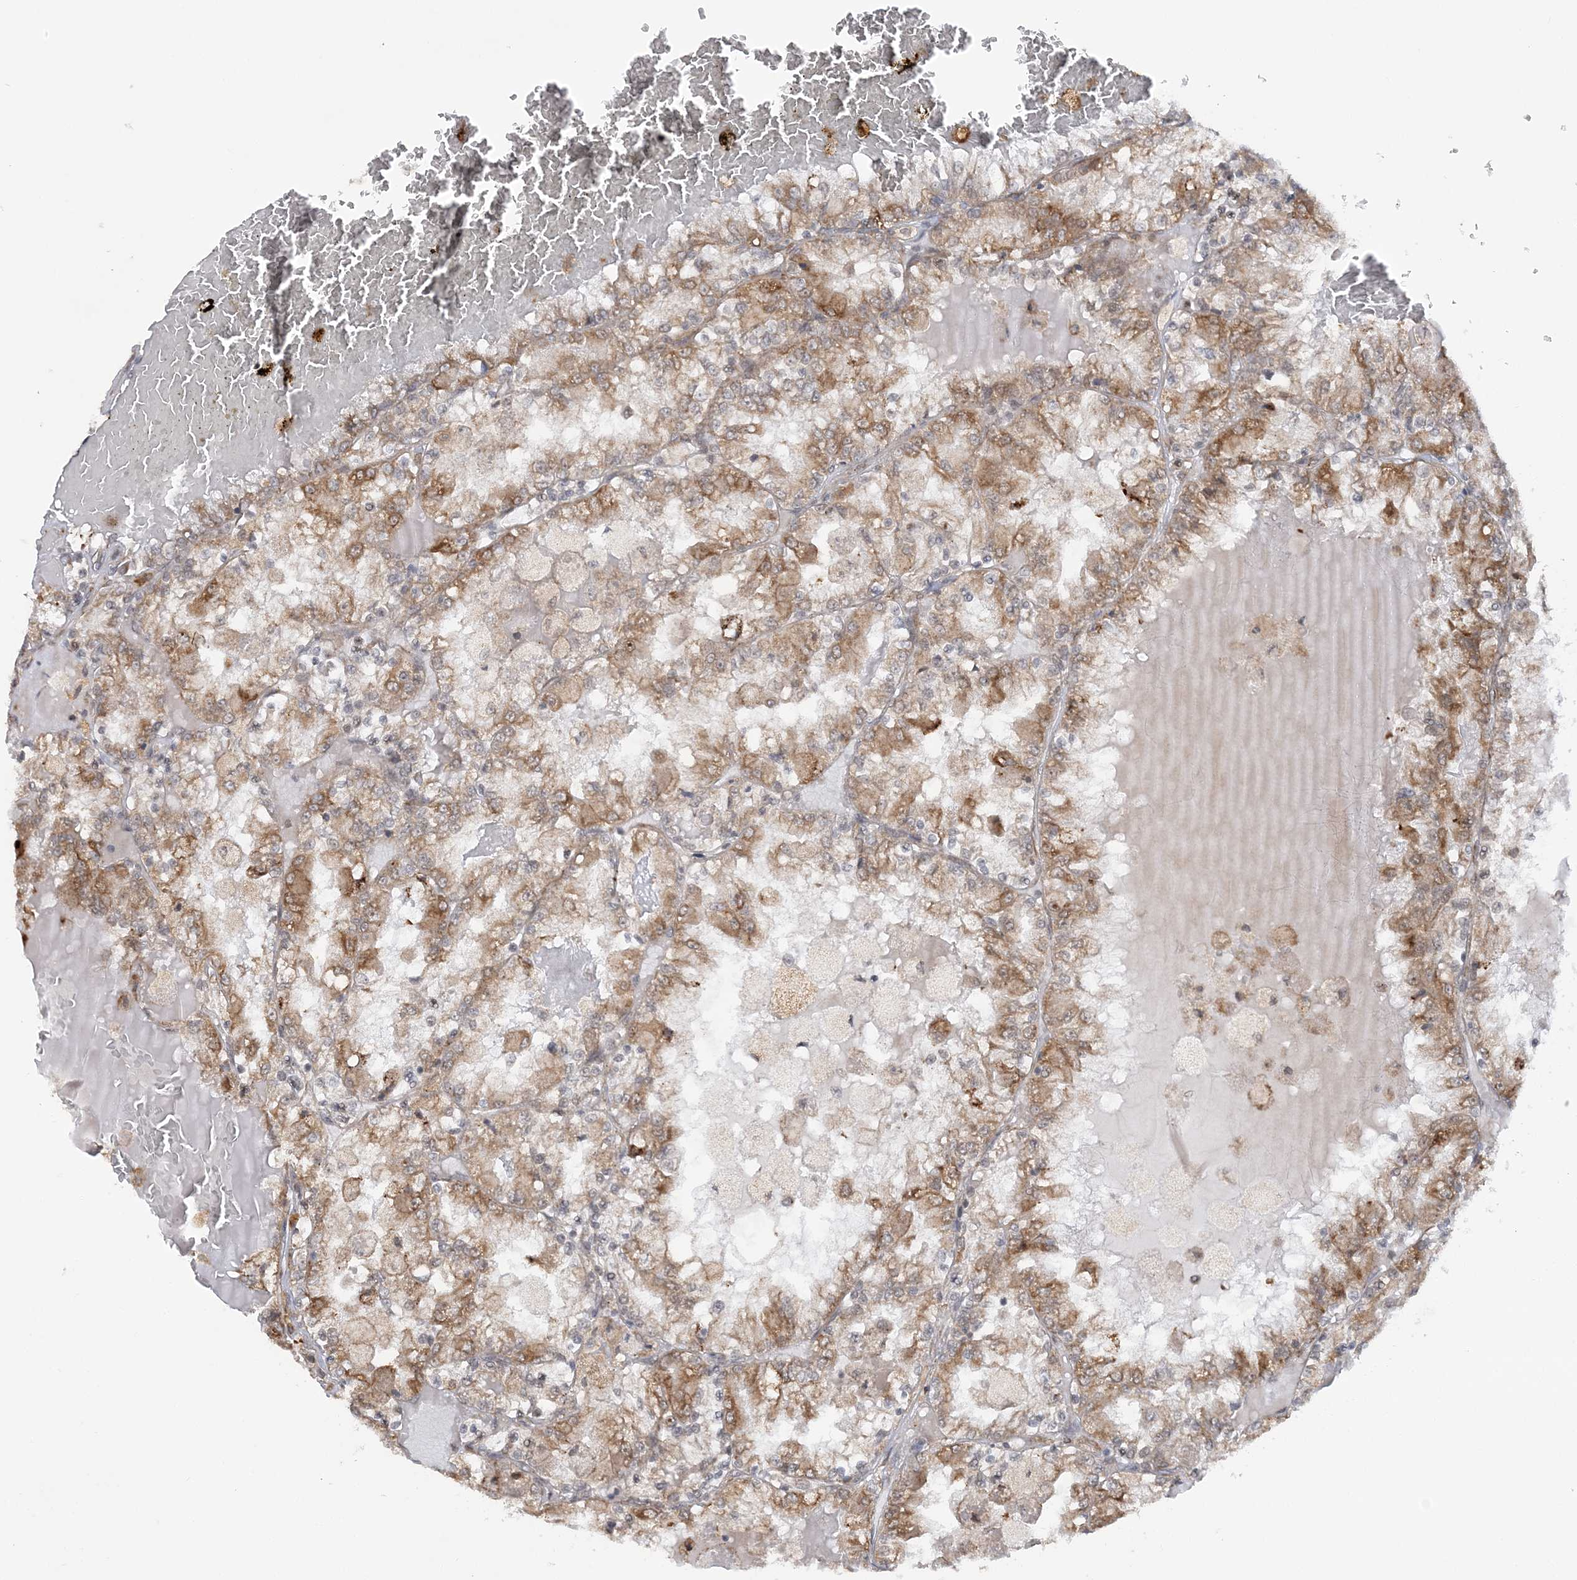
{"staining": {"intensity": "moderate", "quantity": ">75%", "location": "cytoplasmic/membranous"}, "tissue": "renal cancer", "cell_type": "Tumor cells", "image_type": "cancer", "snomed": [{"axis": "morphology", "description": "Adenocarcinoma, NOS"}, {"axis": "topography", "description": "Kidney"}], "caption": "A brown stain labels moderate cytoplasmic/membranous positivity of a protein in human renal adenocarcinoma tumor cells.", "gene": "MRPL47", "patient": {"sex": "female", "age": 56}}